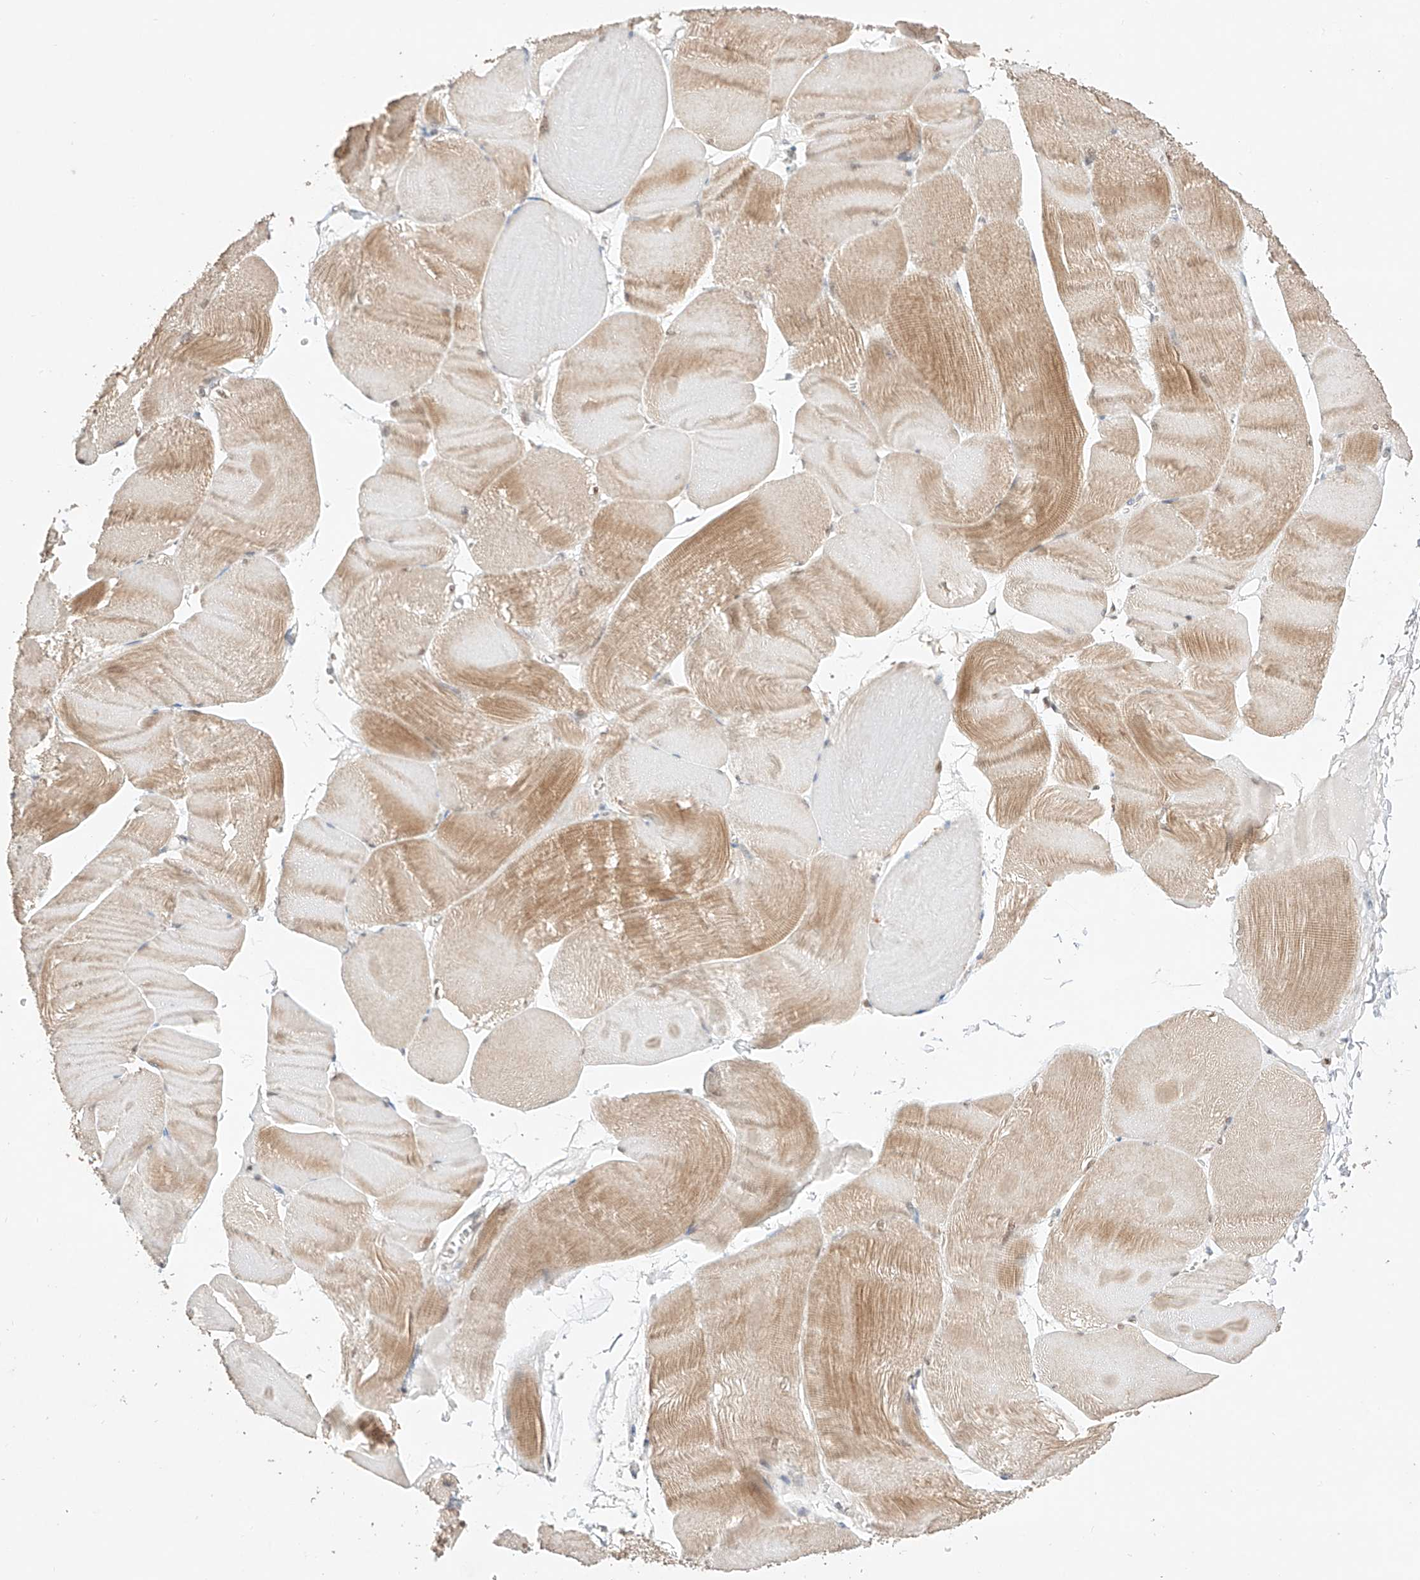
{"staining": {"intensity": "moderate", "quantity": "25%-75%", "location": "cytoplasmic/membranous"}, "tissue": "skeletal muscle", "cell_type": "Myocytes", "image_type": "normal", "snomed": [{"axis": "morphology", "description": "Normal tissue, NOS"}, {"axis": "morphology", "description": "Basal cell carcinoma"}, {"axis": "topography", "description": "Skeletal muscle"}], "caption": "The histopathology image displays a brown stain indicating the presence of a protein in the cytoplasmic/membranous of myocytes in skeletal muscle.", "gene": "APIP", "patient": {"sex": "female", "age": 64}}